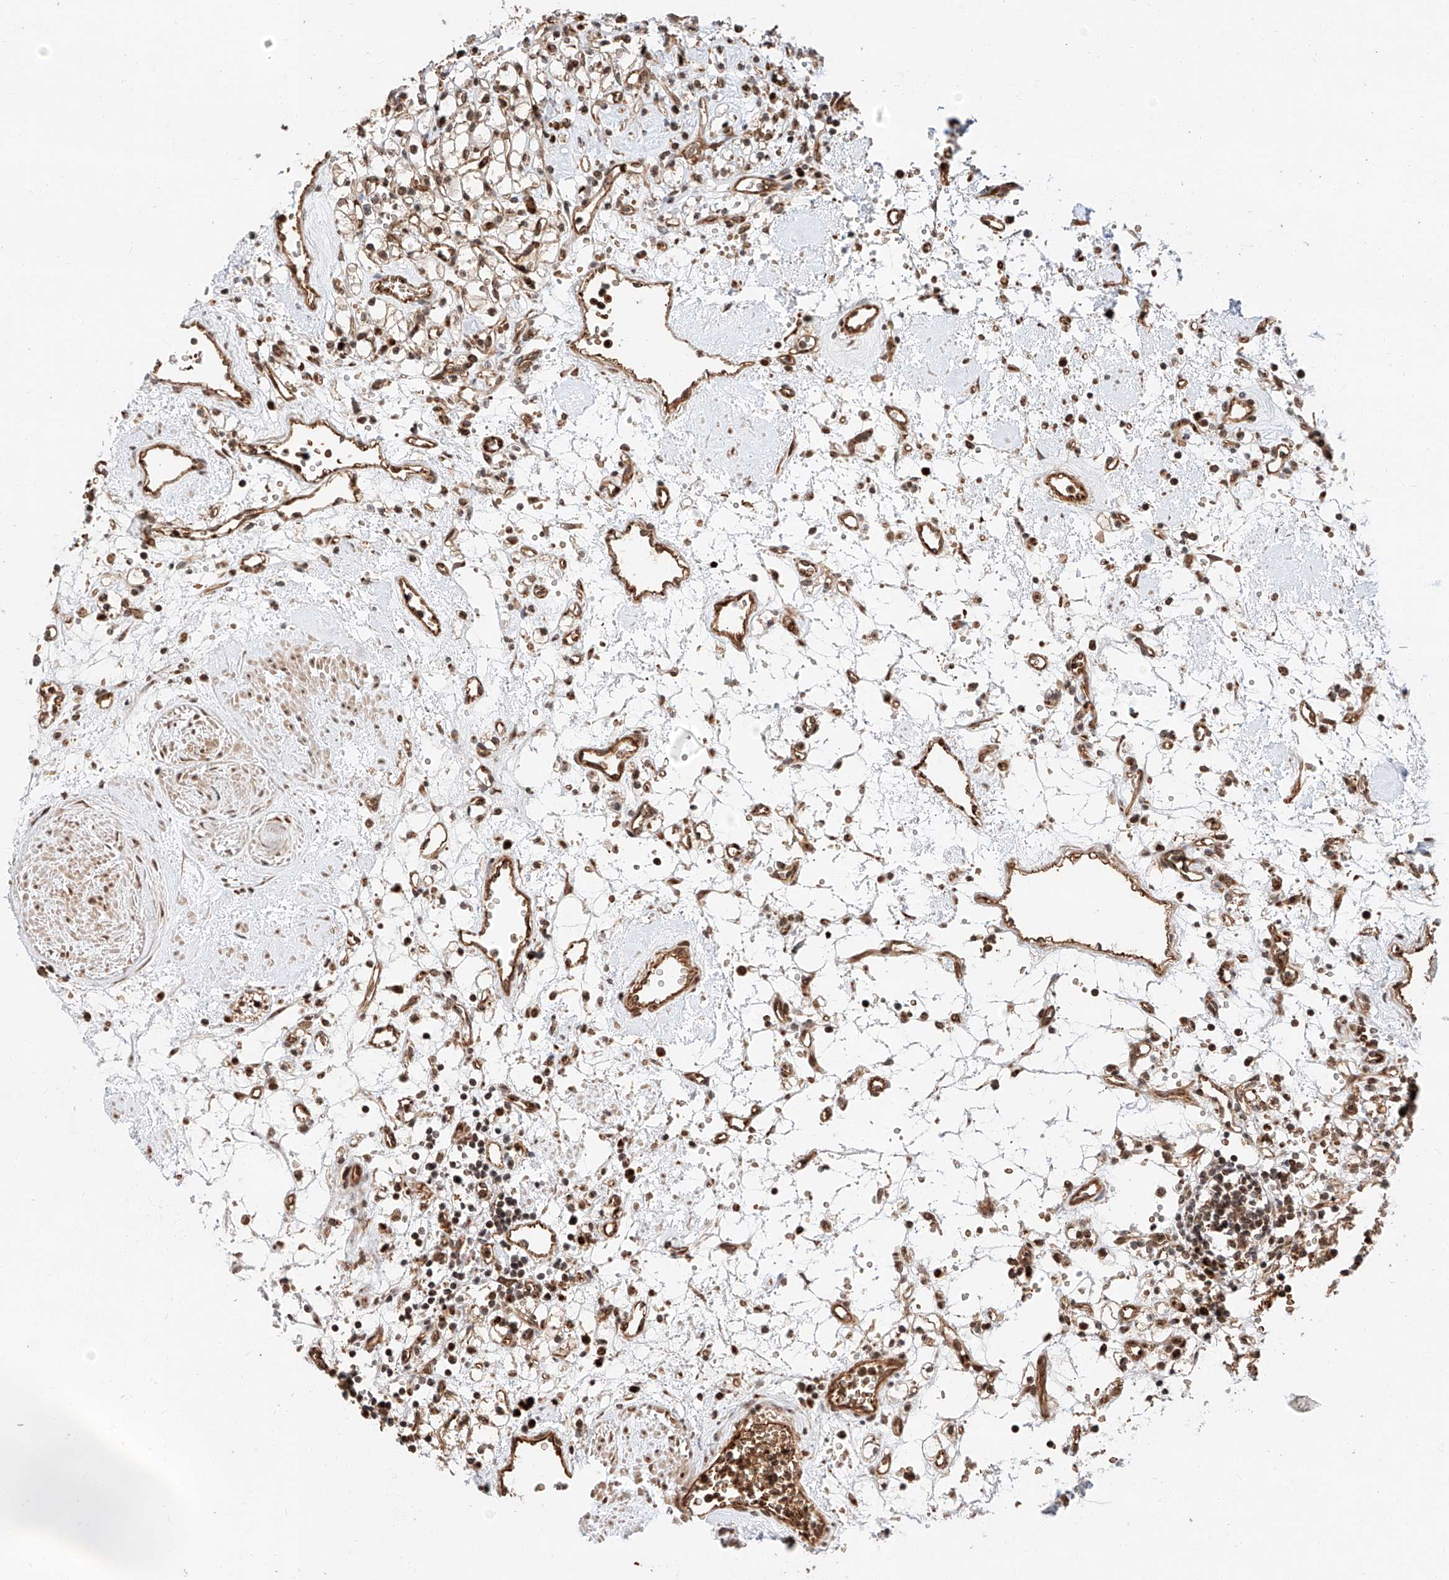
{"staining": {"intensity": "moderate", "quantity": ">75%", "location": "cytoplasmic/membranous"}, "tissue": "renal cancer", "cell_type": "Tumor cells", "image_type": "cancer", "snomed": [{"axis": "morphology", "description": "Adenocarcinoma, NOS"}, {"axis": "topography", "description": "Kidney"}], "caption": "Renal adenocarcinoma was stained to show a protein in brown. There is medium levels of moderate cytoplasmic/membranous expression in about >75% of tumor cells.", "gene": "THTPA", "patient": {"sex": "female", "age": 59}}